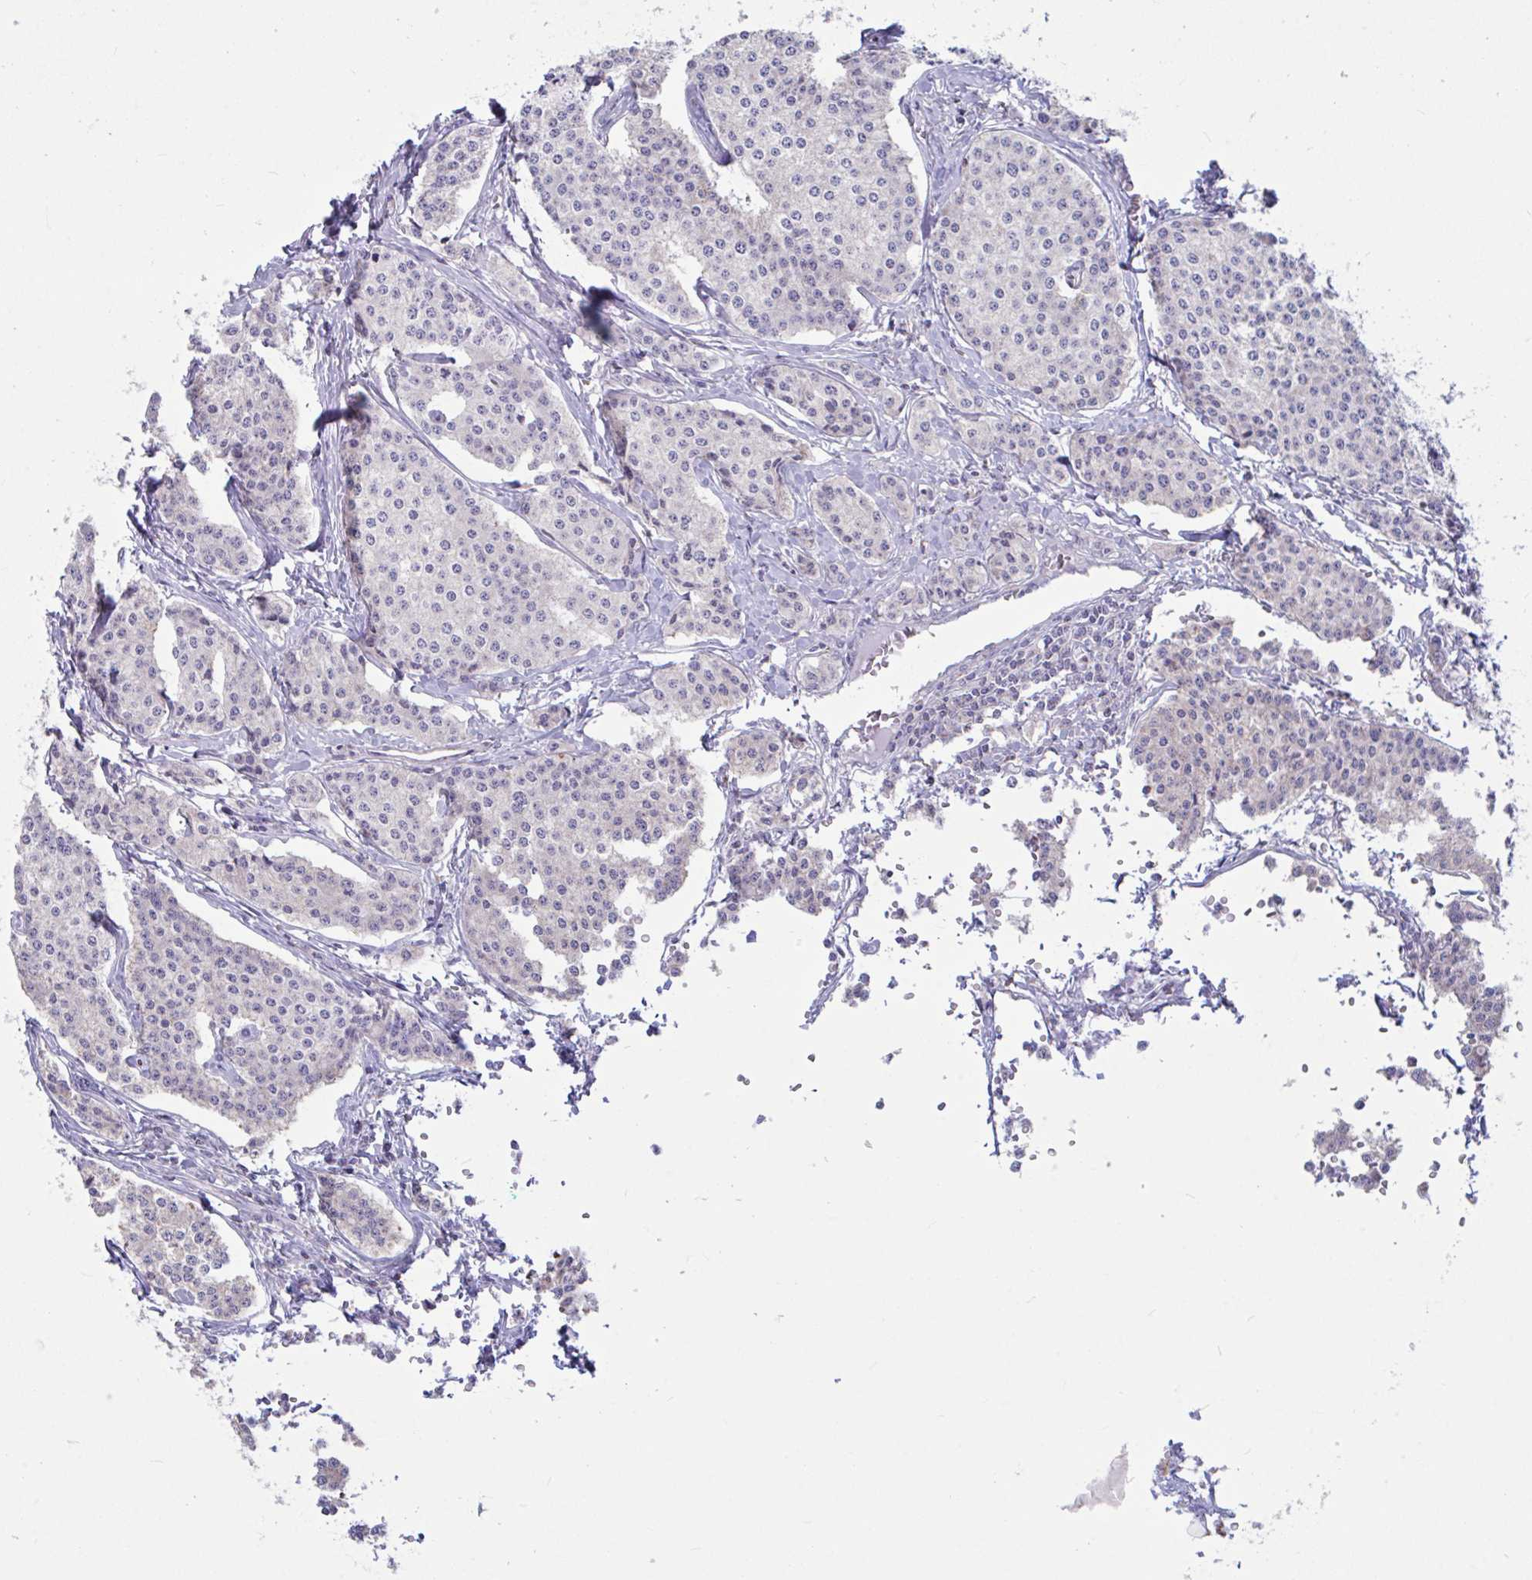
{"staining": {"intensity": "negative", "quantity": "none", "location": "none"}, "tissue": "carcinoid", "cell_type": "Tumor cells", "image_type": "cancer", "snomed": [{"axis": "morphology", "description": "Carcinoid, malignant, NOS"}, {"axis": "topography", "description": "Small intestine"}], "caption": "Immunohistochemistry of human carcinoid reveals no expression in tumor cells.", "gene": "OR13A1", "patient": {"sex": "female", "age": 64}}